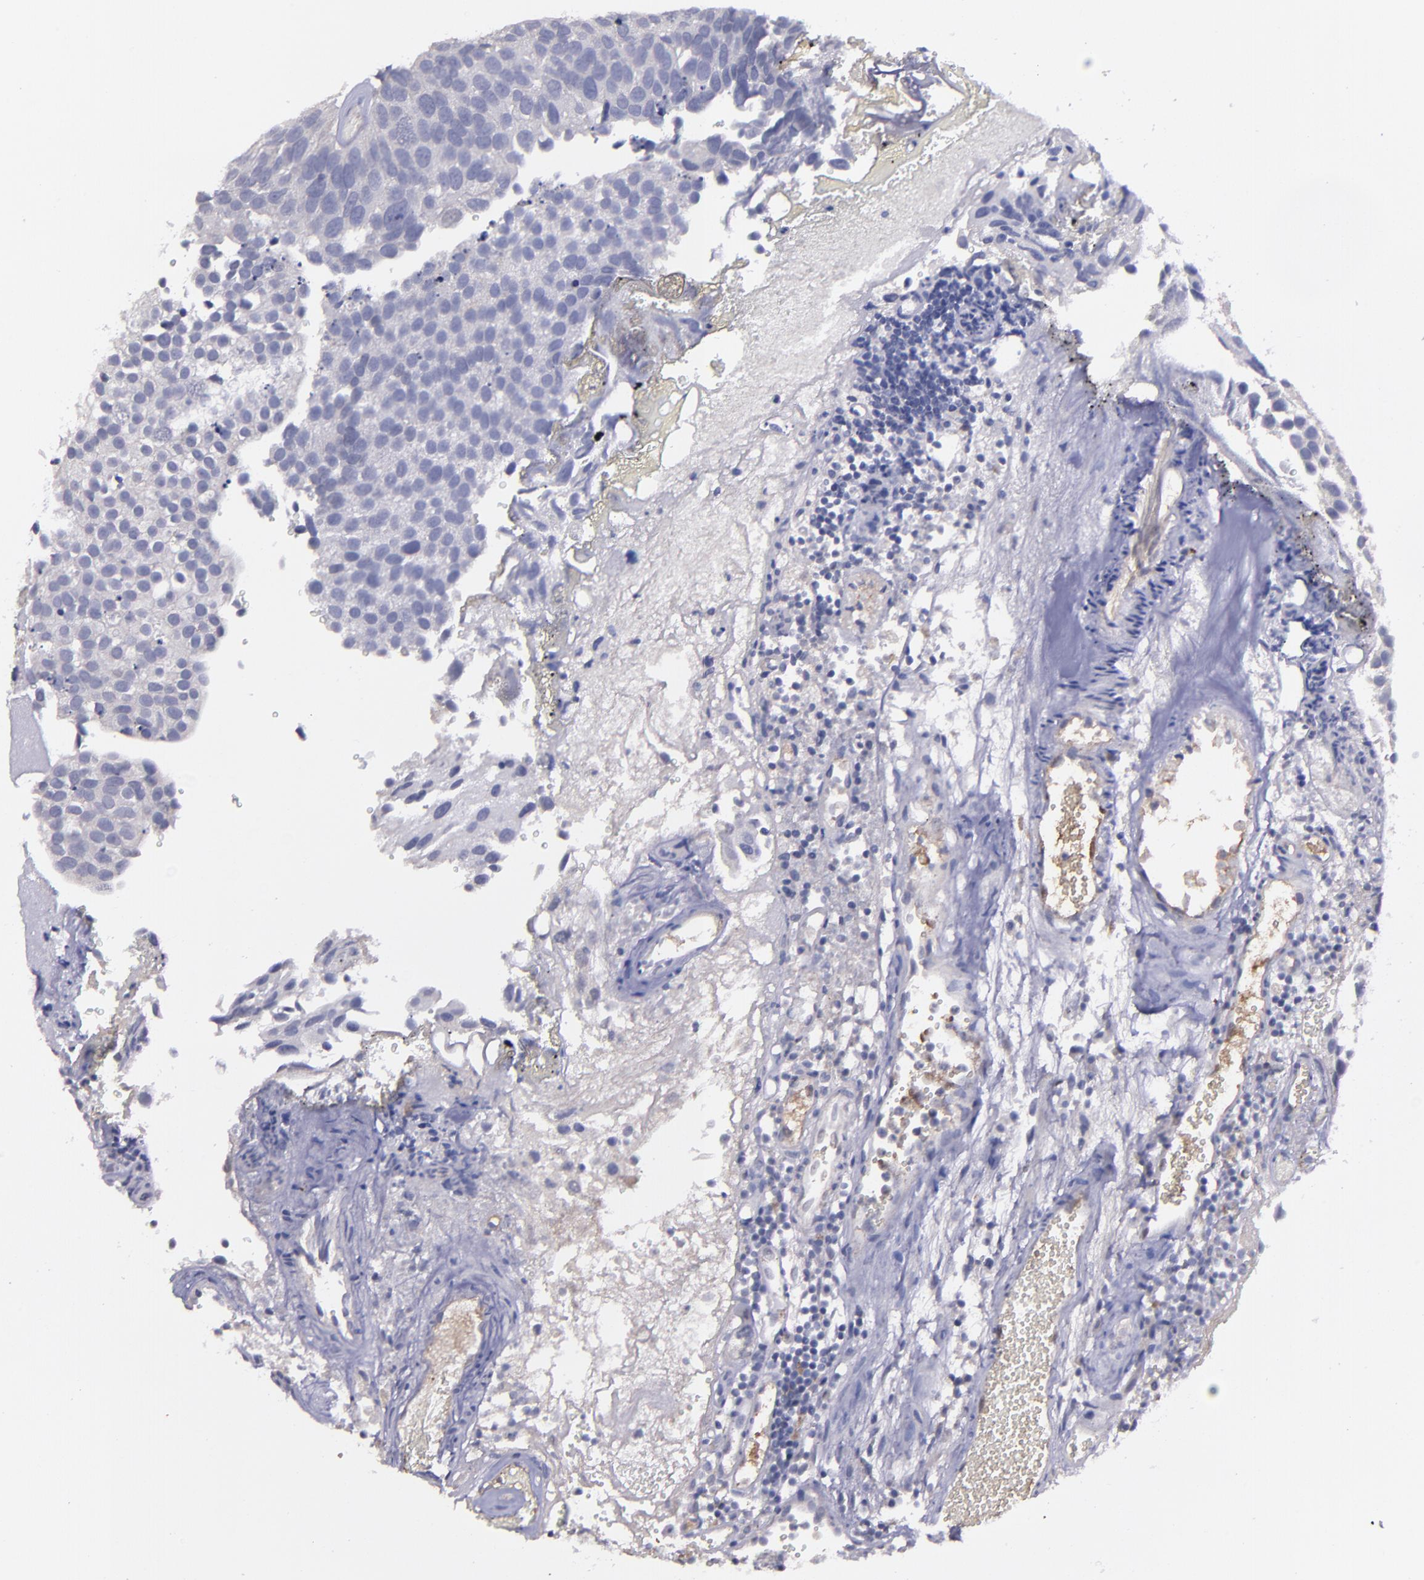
{"staining": {"intensity": "negative", "quantity": "none", "location": "none"}, "tissue": "urothelial cancer", "cell_type": "Tumor cells", "image_type": "cancer", "snomed": [{"axis": "morphology", "description": "Urothelial carcinoma, High grade"}, {"axis": "topography", "description": "Urinary bladder"}], "caption": "The image exhibits no staining of tumor cells in urothelial carcinoma (high-grade).", "gene": "MASP1", "patient": {"sex": "male", "age": 72}}